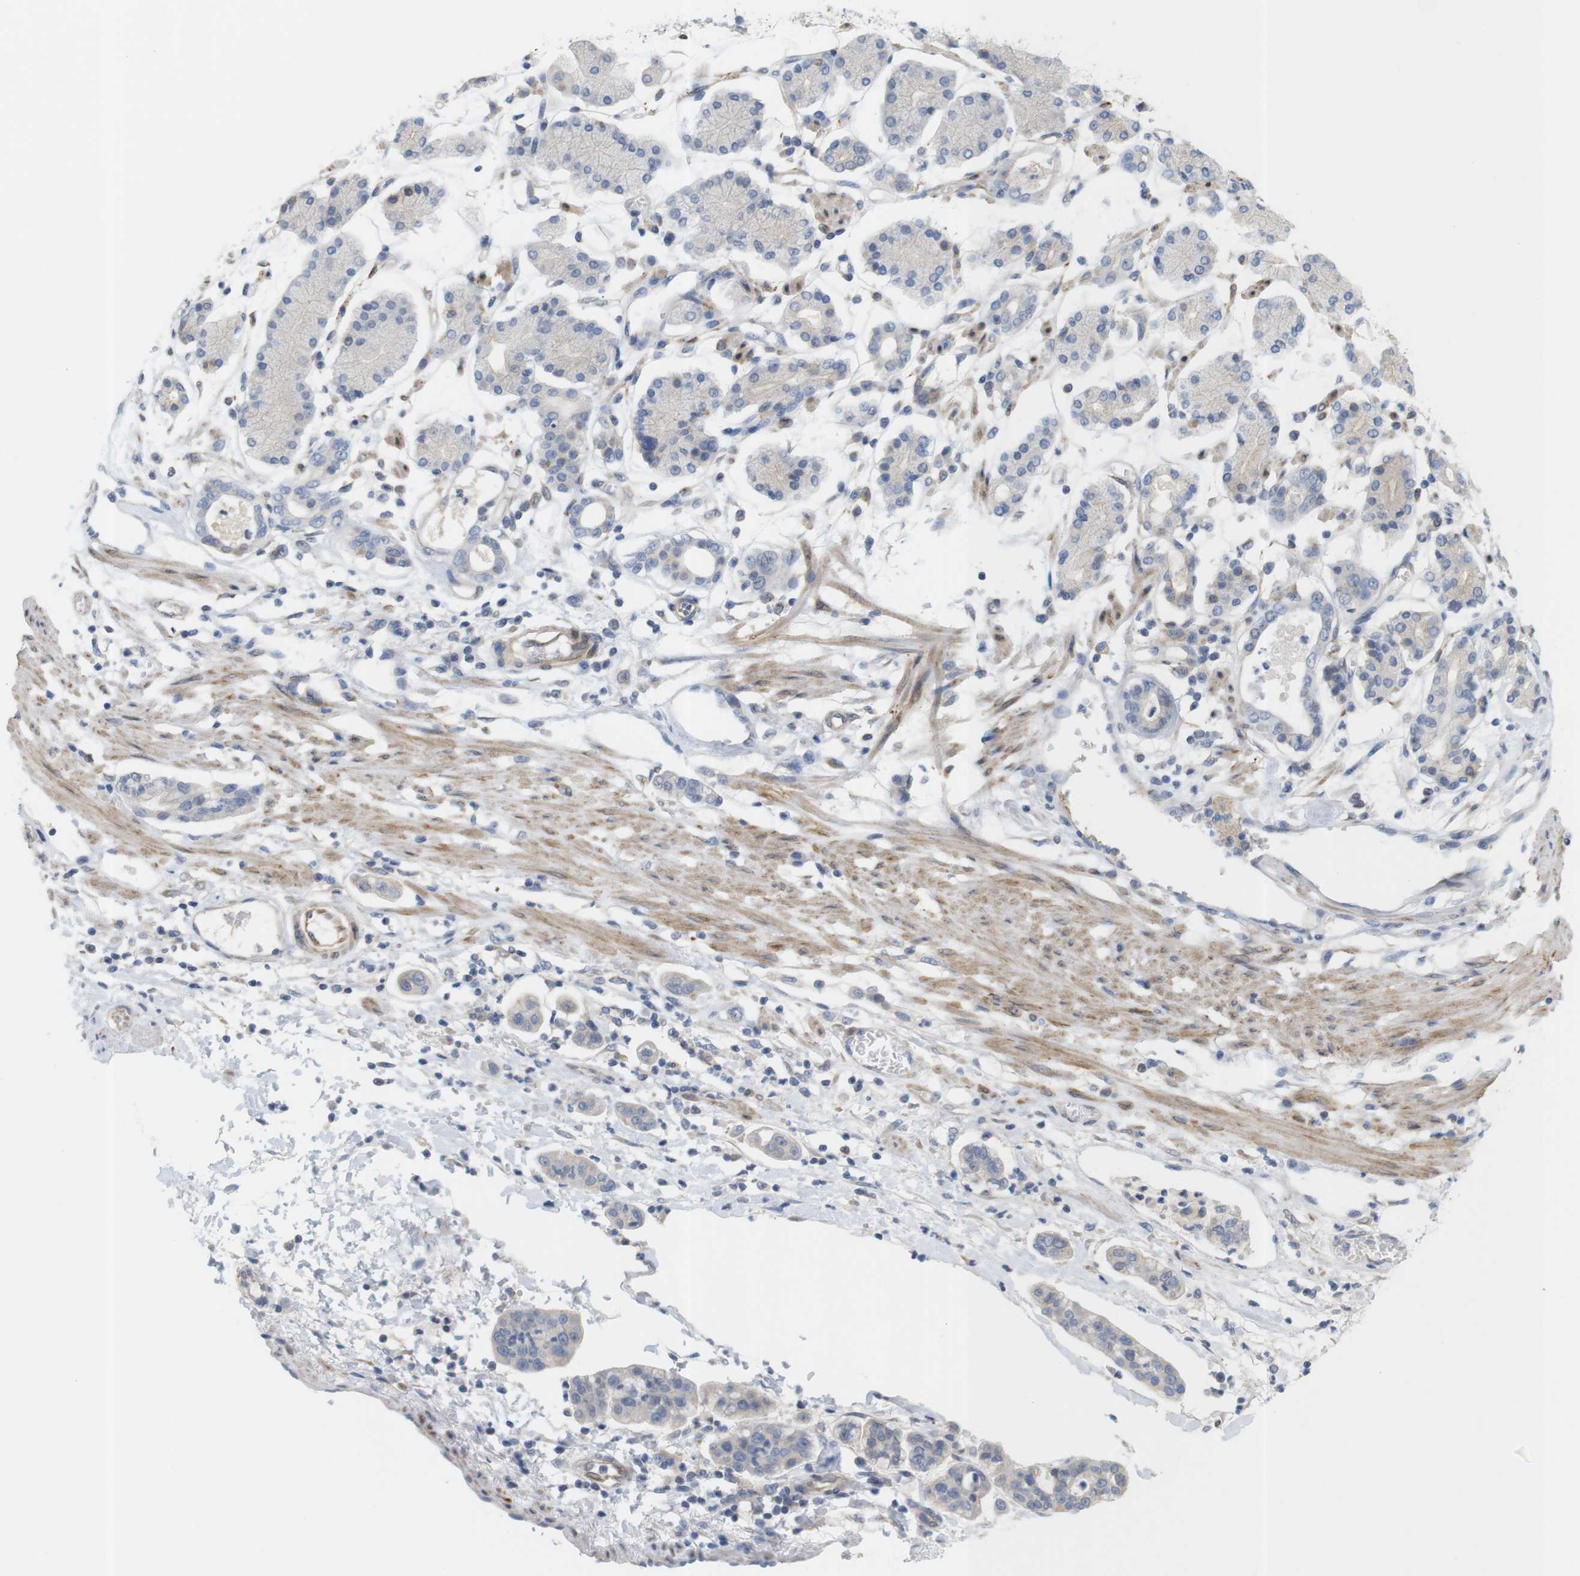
{"staining": {"intensity": "negative", "quantity": "none", "location": "none"}, "tissue": "stomach cancer", "cell_type": "Tumor cells", "image_type": "cancer", "snomed": [{"axis": "morphology", "description": "Adenocarcinoma, NOS"}, {"axis": "topography", "description": "Stomach"}], "caption": "IHC of stomach cancer (adenocarcinoma) exhibits no positivity in tumor cells. Nuclei are stained in blue.", "gene": "ITPR1", "patient": {"sex": "male", "age": 76}}